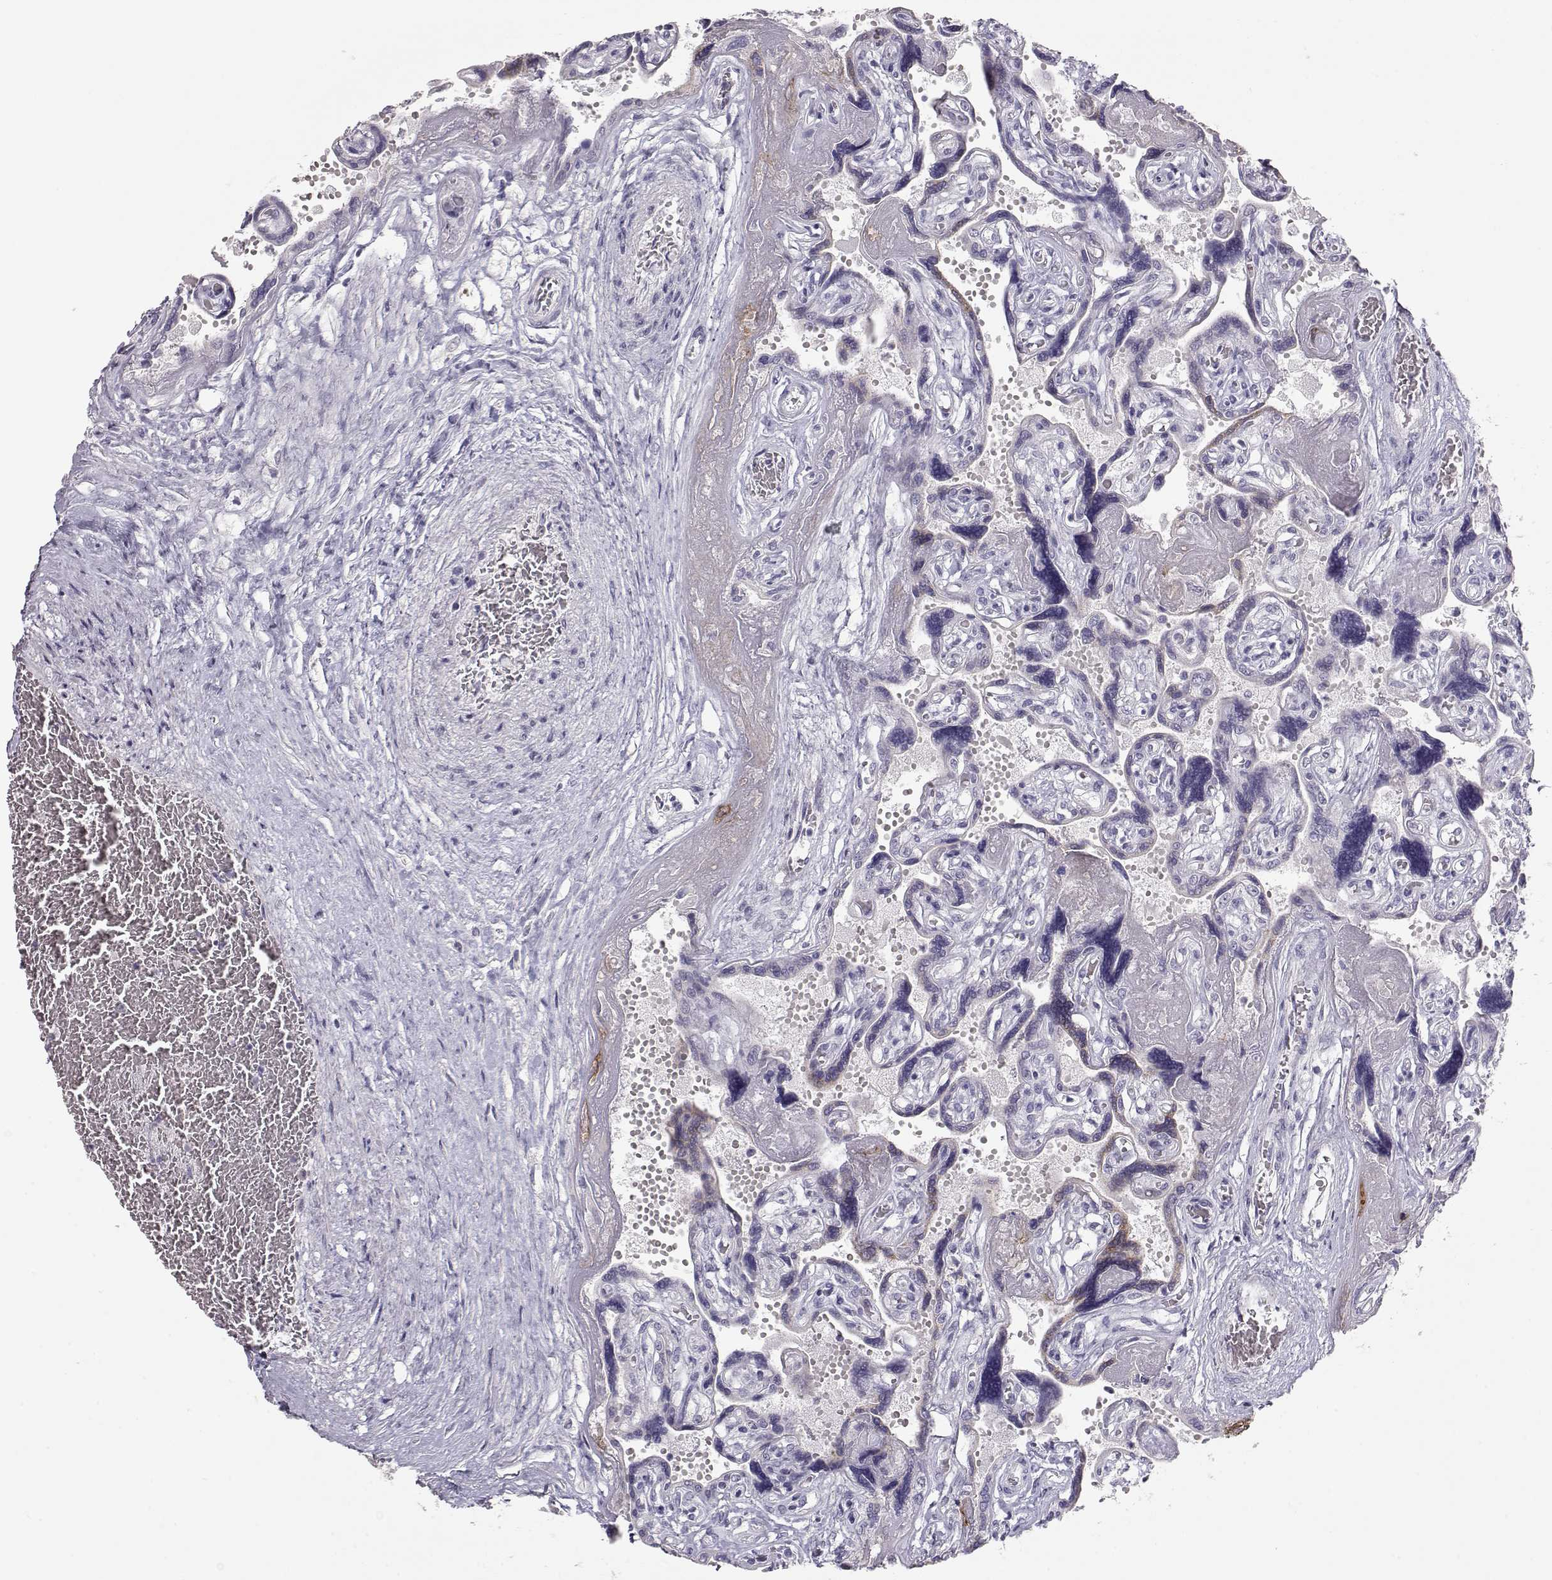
{"staining": {"intensity": "negative", "quantity": "none", "location": "none"}, "tissue": "placenta", "cell_type": "Decidual cells", "image_type": "normal", "snomed": [{"axis": "morphology", "description": "Normal tissue, NOS"}, {"axis": "topography", "description": "Placenta"}], "caption": "High magnification brightfield microscopy of unremarkable placenta stained with DAB (3,3'-diaminobenzidine) (brown) and counterstained with hematoxylin (blue): decidual cells show no significant positivity. (Immunohistochemistry (ihc), brightfield microscopy, high magnification).", "gene": "LAMB3", "patient": {"sex": "female", "age": 32}}